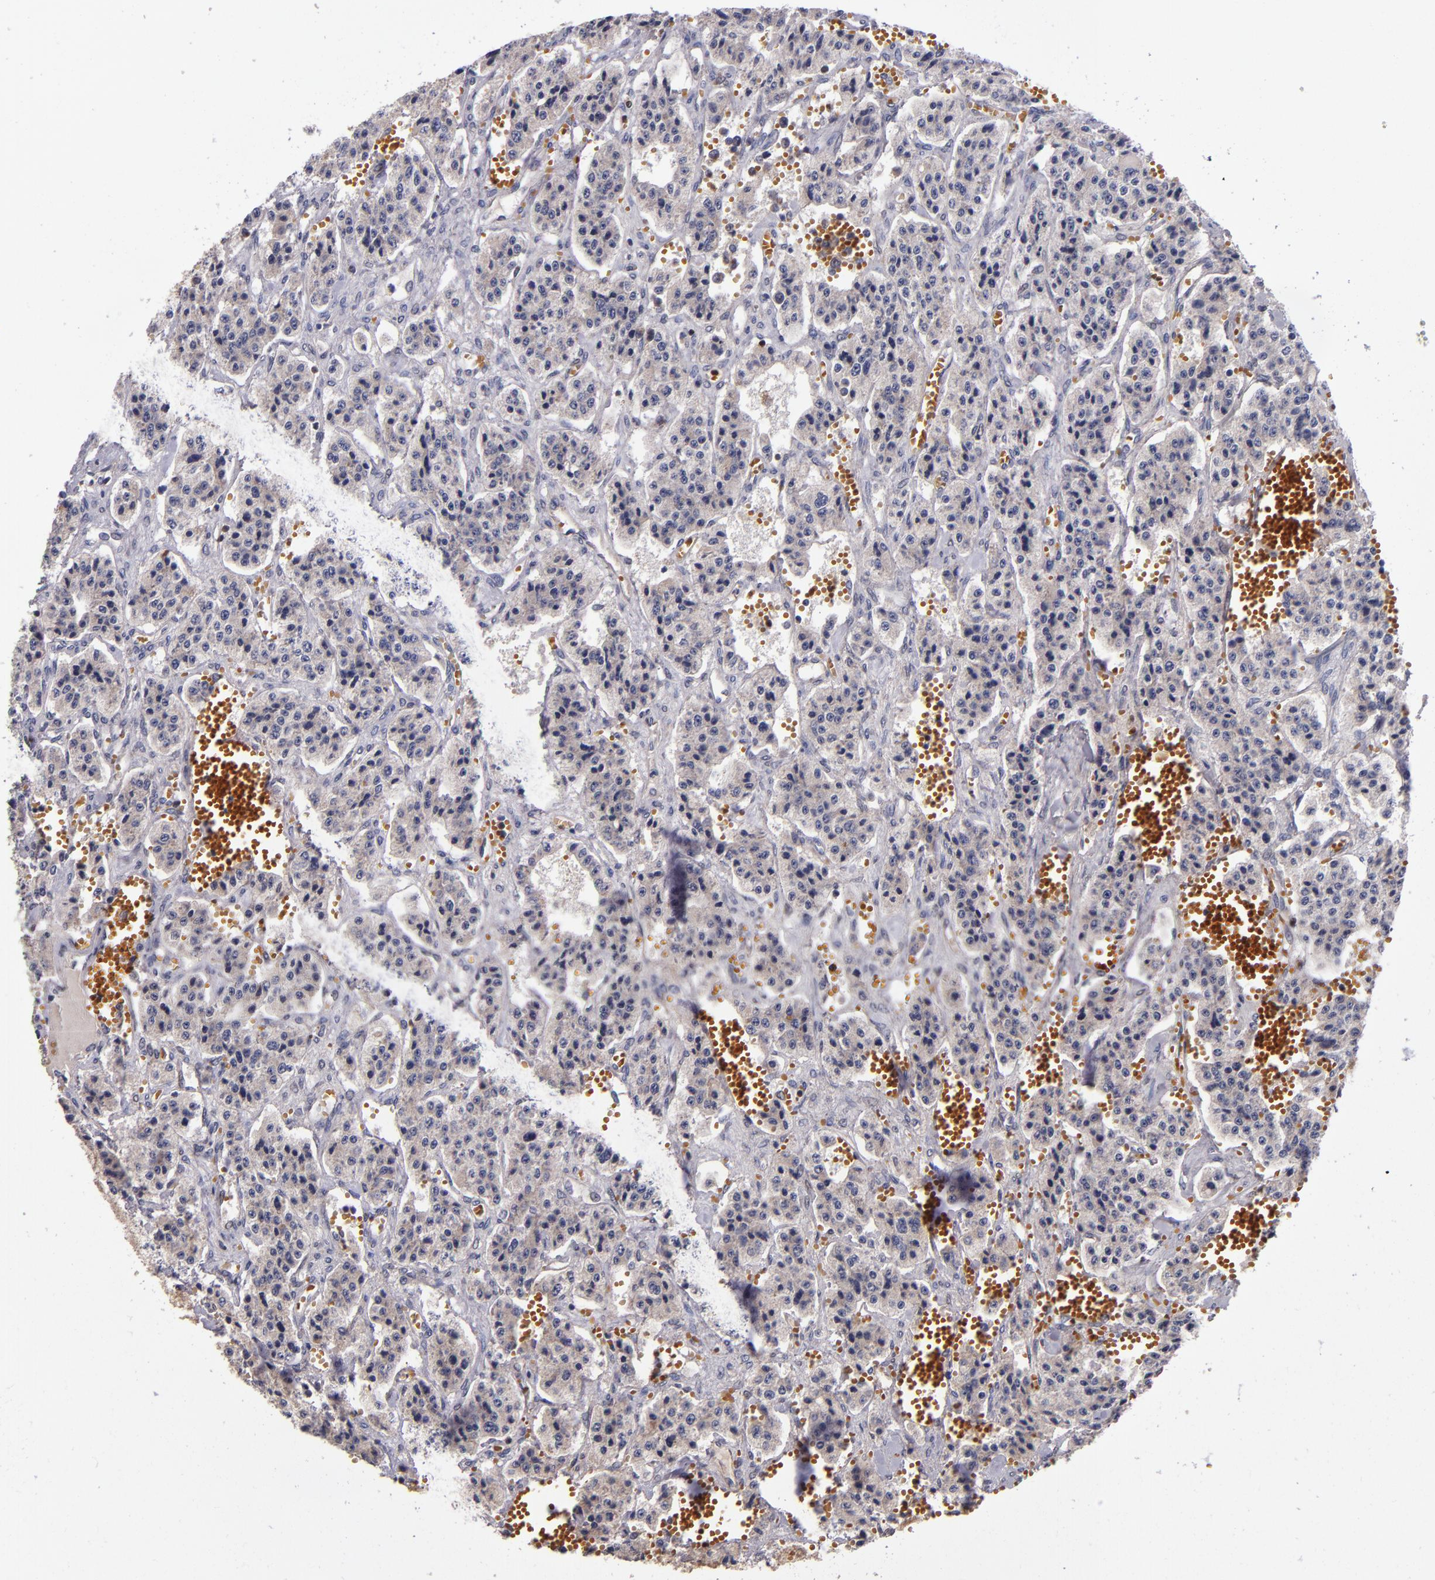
{"staining": {"intensity": "weak", "quantity": ">75%", "location": "cytoplasmic/membranous"}, "tissue": "carcinoid", "cell_type": "Tumor cells", "image_type": "cancer", "snomed": [{"axis": "morphology", "description": "Carcinoid, malignant, NOS"}, {"axis": "topography", "description": "Small intestine"}], "caption": "This micrograph exhibits immunohistochemistry staining of human carcinoid, with low weak cytoplasmic/membranous staining in approximately >75% of tumor cells.", "gene": "EIF4ENIF1", "patient": {"sex": "male", "age": 52}}